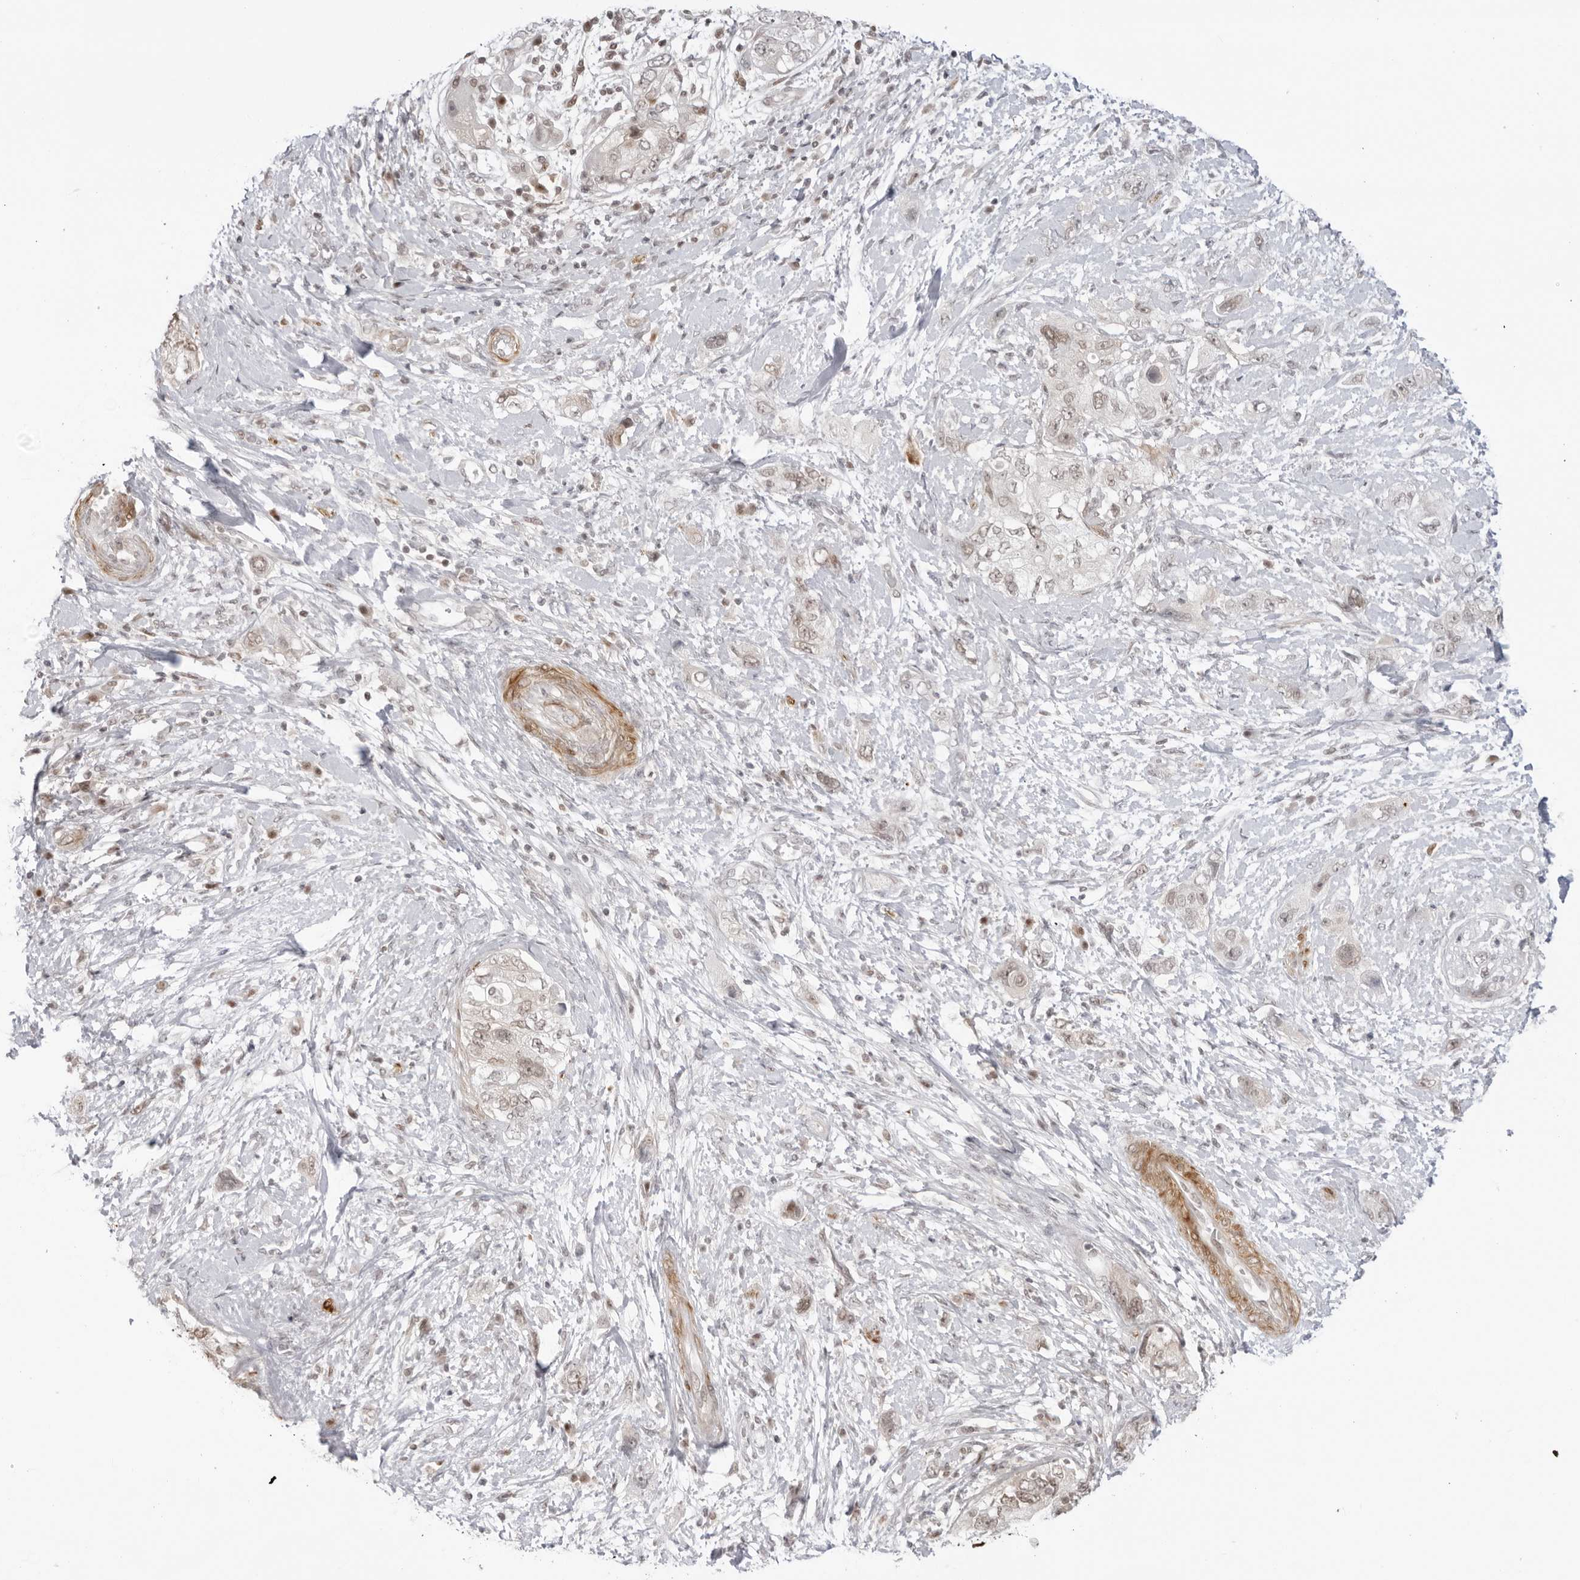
{"staining": {"intensity": "weak", "quantity": ">75%", "location": "nuclear"}, "tissue": "pancreatic cancer", "cell_type": "Tumor cells", "image_type": "cancer", "snomed": [{"axis": "morphology", "description": "Adenocarcinoma, NOS"}, {"axis": "topography", "description": "Pancreas"}], "caption": "Protein staining shows weak nuclear positivity in about >75% of tumor cells in pancreatic adenocarcinoma. The protein of interest is shown in brown color, while the nuclei are stained blue.", "gene": "RNF146", "patient": {"sex": "female", "age": 73}}